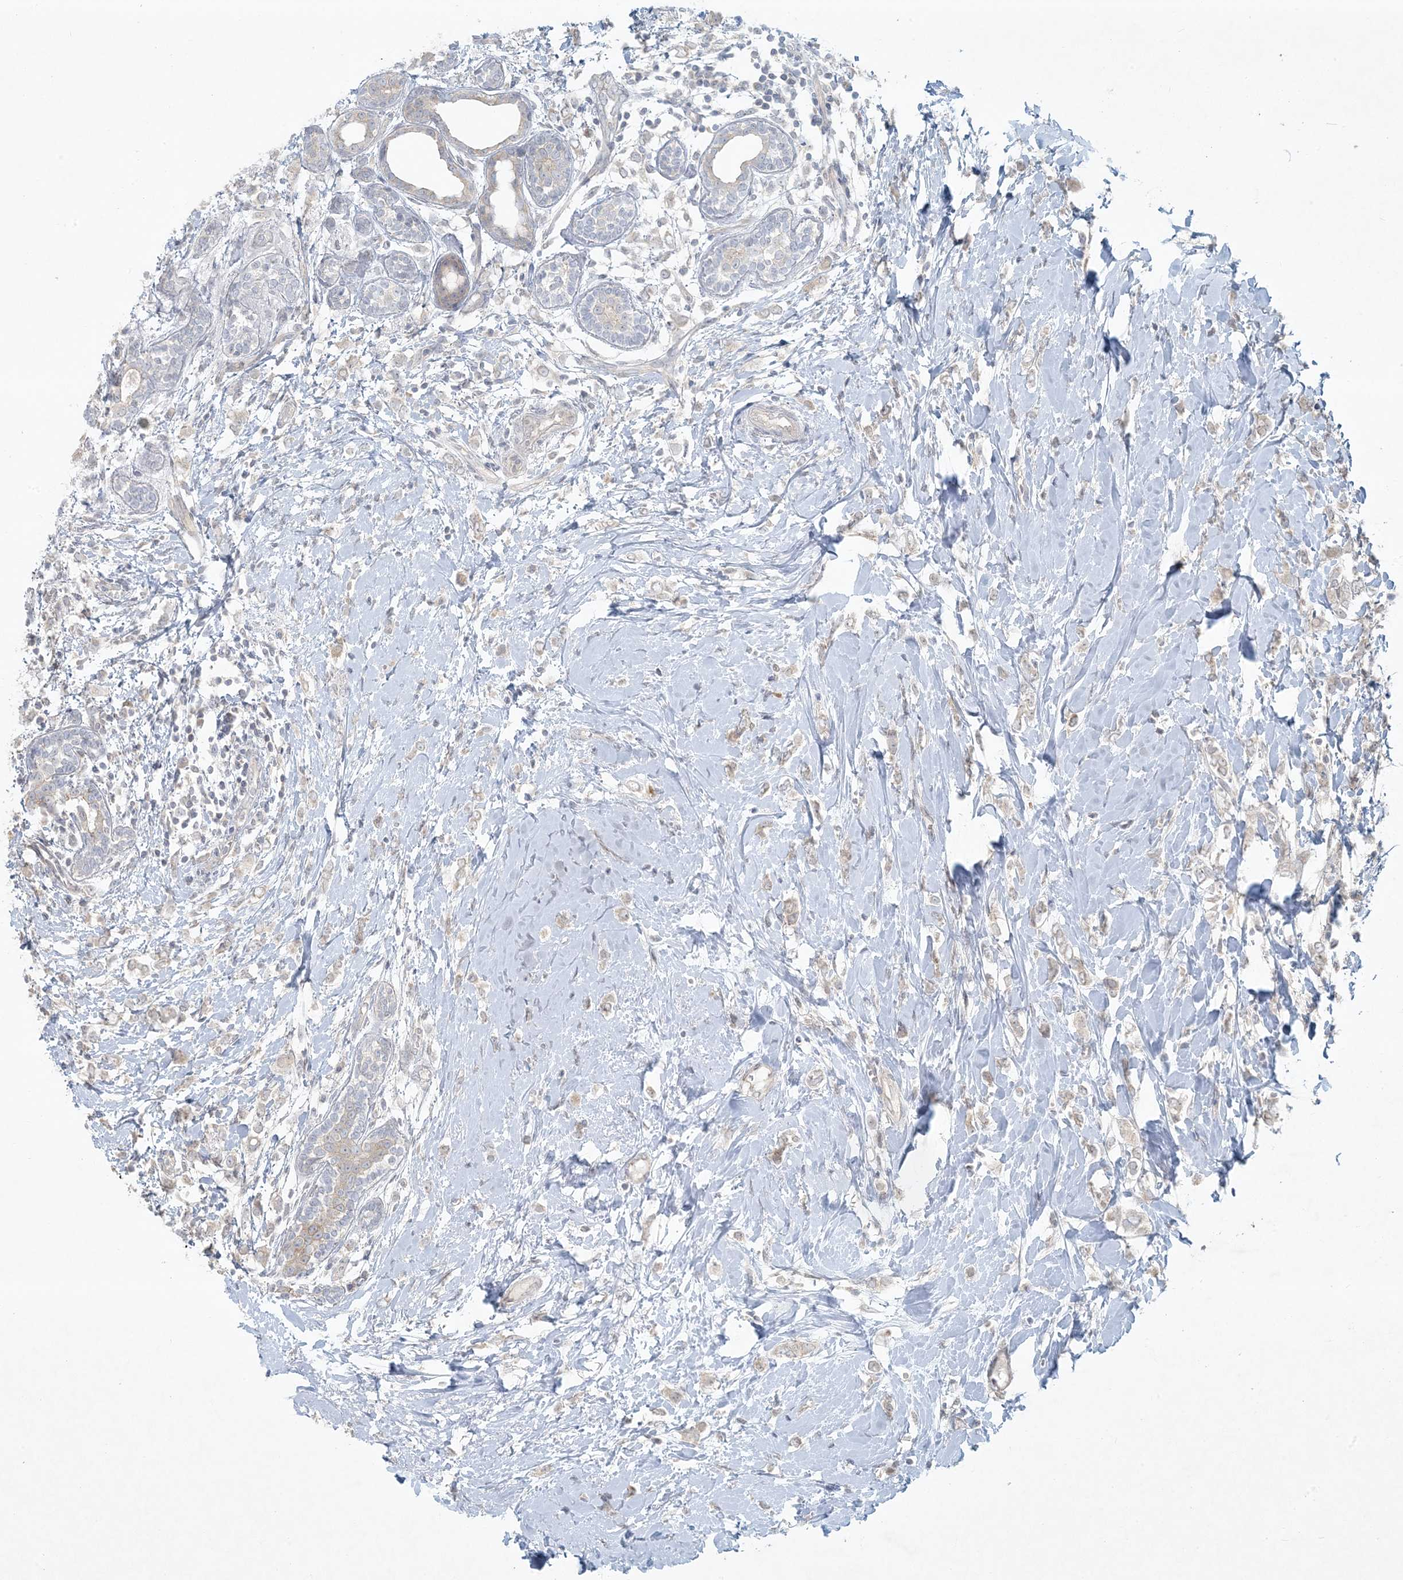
{"staining": {"intensity": "negative", "quantity": "none", "location": "none"}, "tissue": "breast cancer", "cell_type": "Tumor cells", "image_type": "cancer", "snomed": [{"axis": "morphology", "description": "Normal tissue, NOS"}, {"axis": "morphology", "description": "Lobular carcinoma"}, {"axis": "topography", "description": "Breast"}], "caption": "A high-resolution image shows immunohistochemistry (IHC) staining of breast lobular carcinoma, which displays no significant staining in tumor cells.", "gene": "BCORL1", "patient": {"sex": "female", "age": 47}}